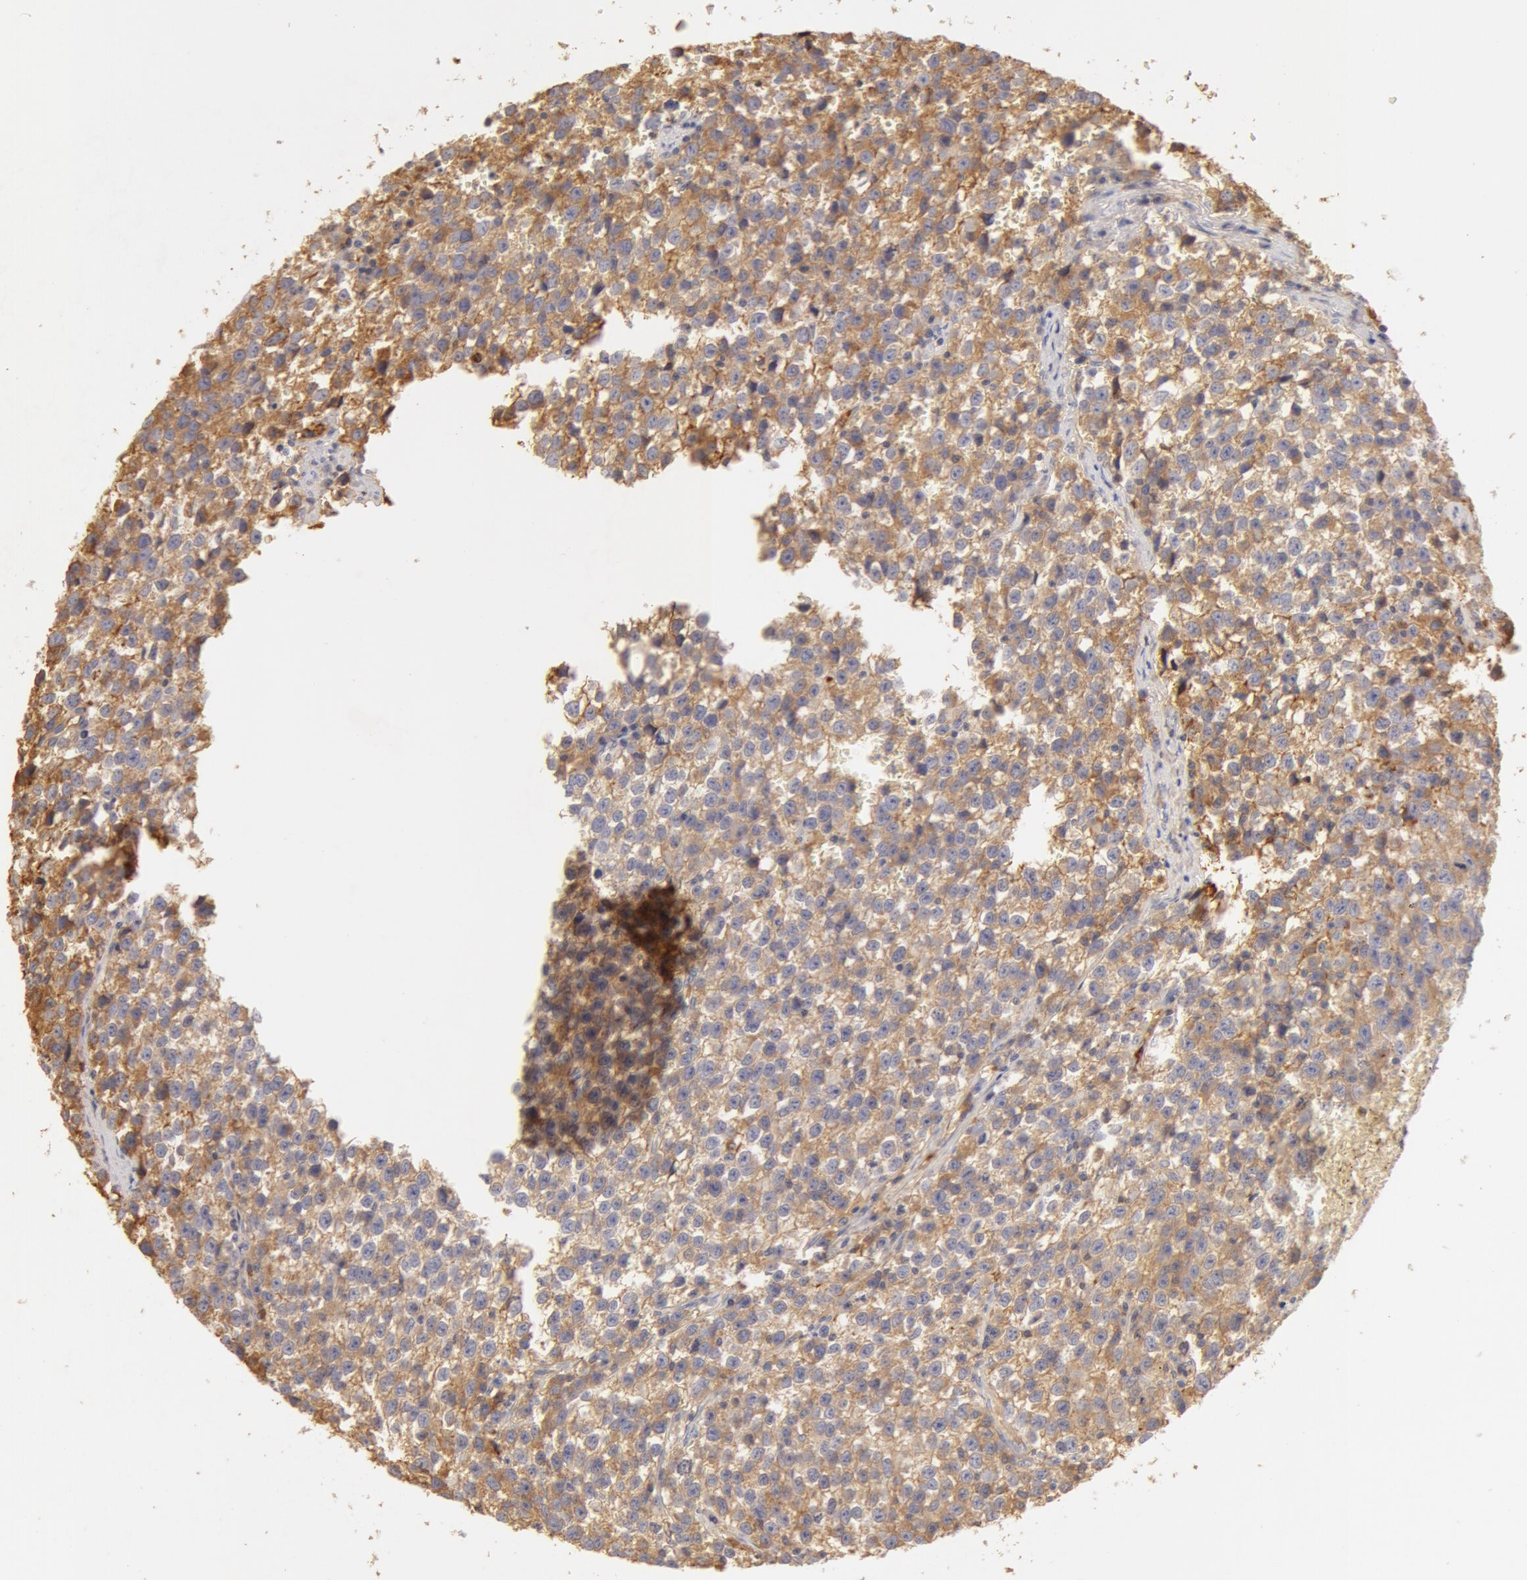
{"staining": {"intensity": "moderate", "quantity": ">75%", "location": "cytoplasmic/membranous"}, "tissue": "testis cancer", "cell_type": "Tumor cells", "image_type": "cancer", "snomed": [{"axis": "morphology", "description": "Seminoma, NOS"}, {"axis": "topography", "description": "Testis"}], "caption": "Immunohistochemistry (IHC) staining of testis seminoma, which exhibits medium levels of moderate cytoplasmic/membranous expression in approximately >75% of tumor cells indicating moderate cytoplasmic/membranous protein positivity. The staining was performed using DAB (3,3'-diaminobenzidine) (brown) for protein detection and nuclei were counterstained in hematoxylin (blue).", "gene": "TF", "patient": {"sex": "male", "age": 35}}